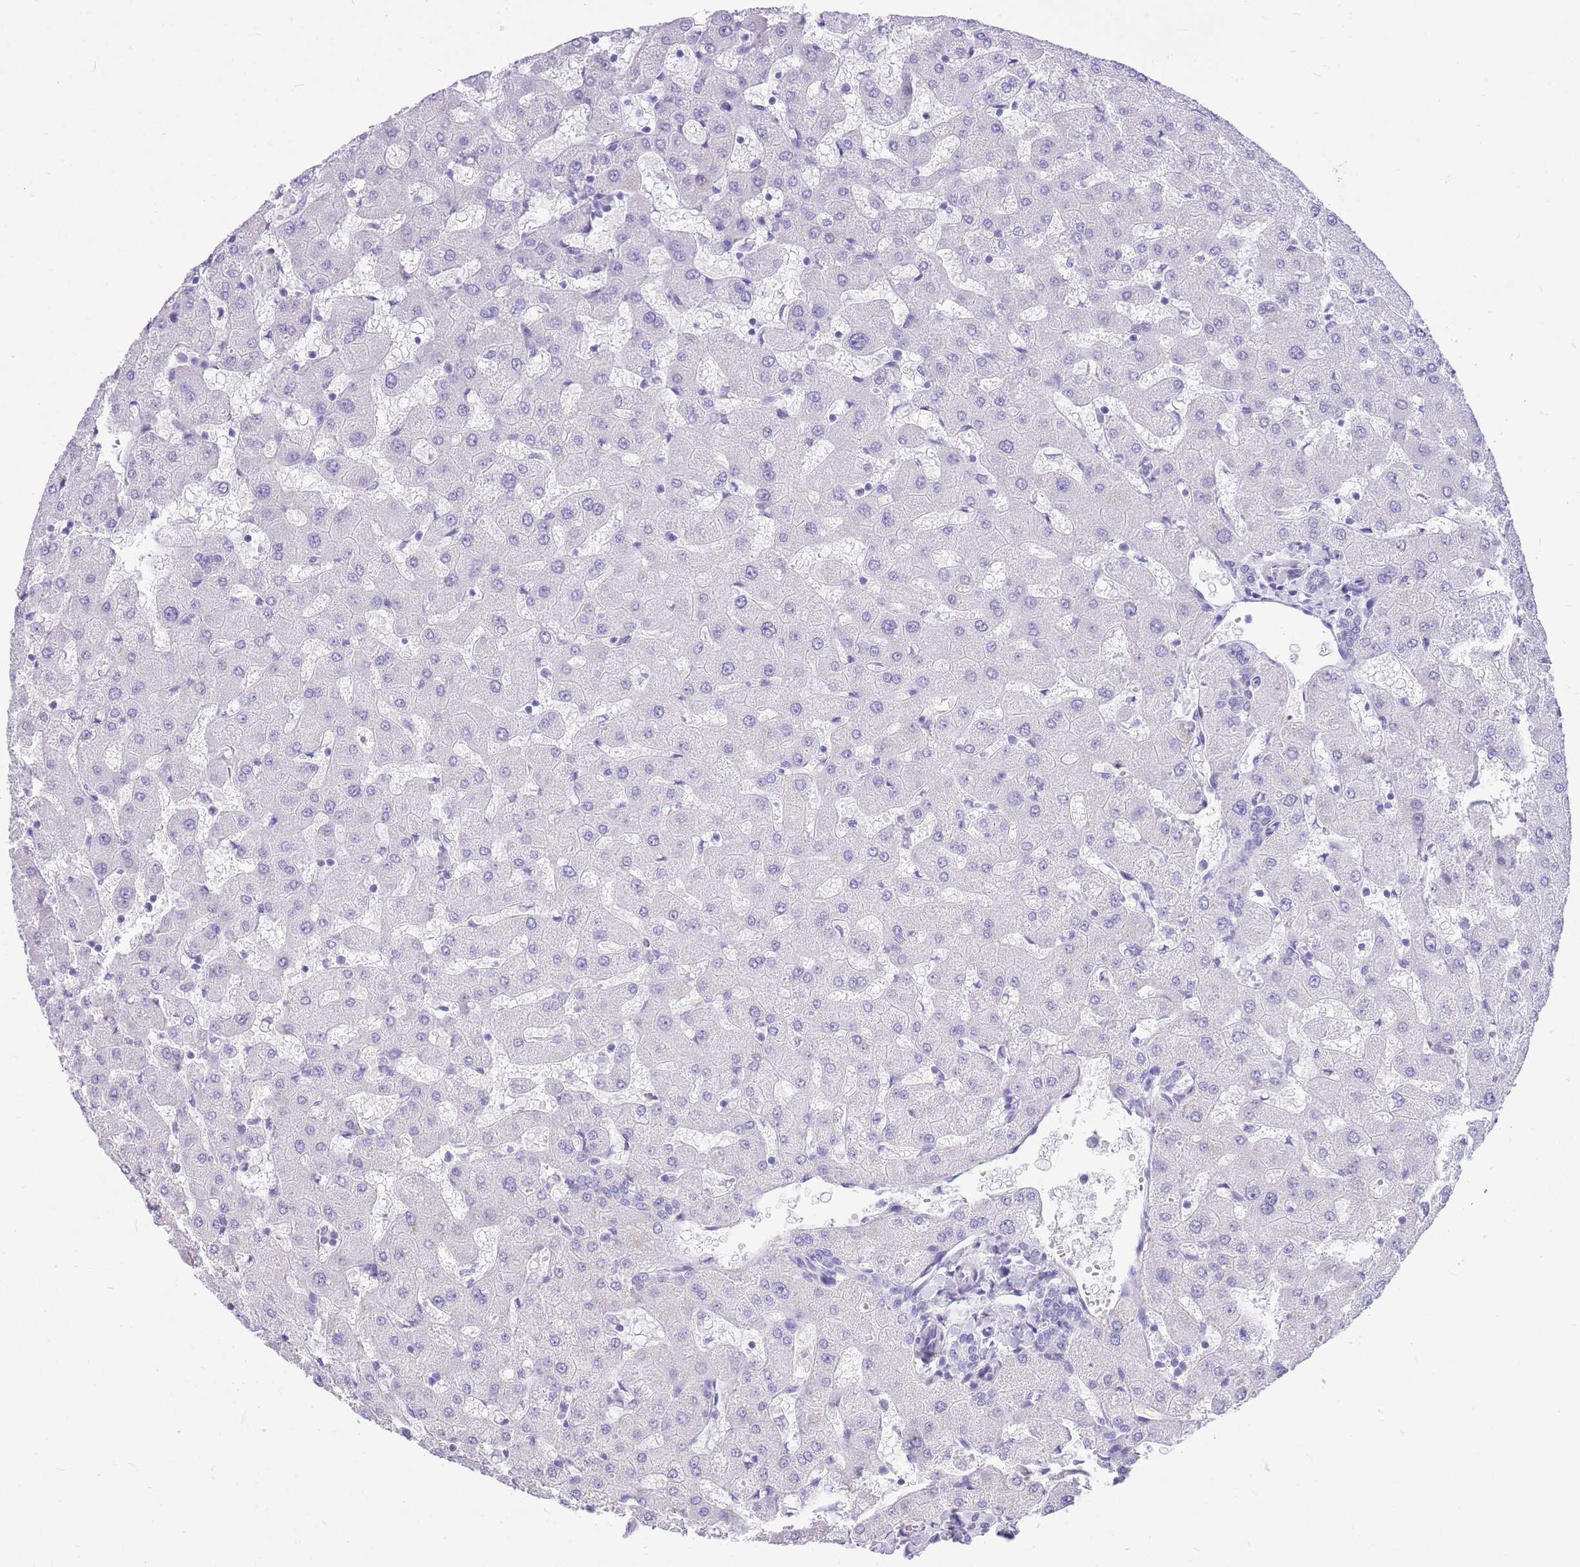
{"staining": {"intensity": "negative", "quantity": "none", "location": "none"}, "tissue": "liver", "cell_type": "Cholangiocytes", "image_type": "normal", "snomed": [{"axis": "morphology", "description": "Normal tissue, NOS"}, {"axis": "topography", "description": "Liver"}], "caption": "This micrograph is of unremarkable liver stained with immunohistochemistry to label a protein in brown with the nuclei are counter-stained blue. There is no positivity in cholangiocytes.", "gene": "ZNF311", "patient": {"sex": "female", "age": 63}}